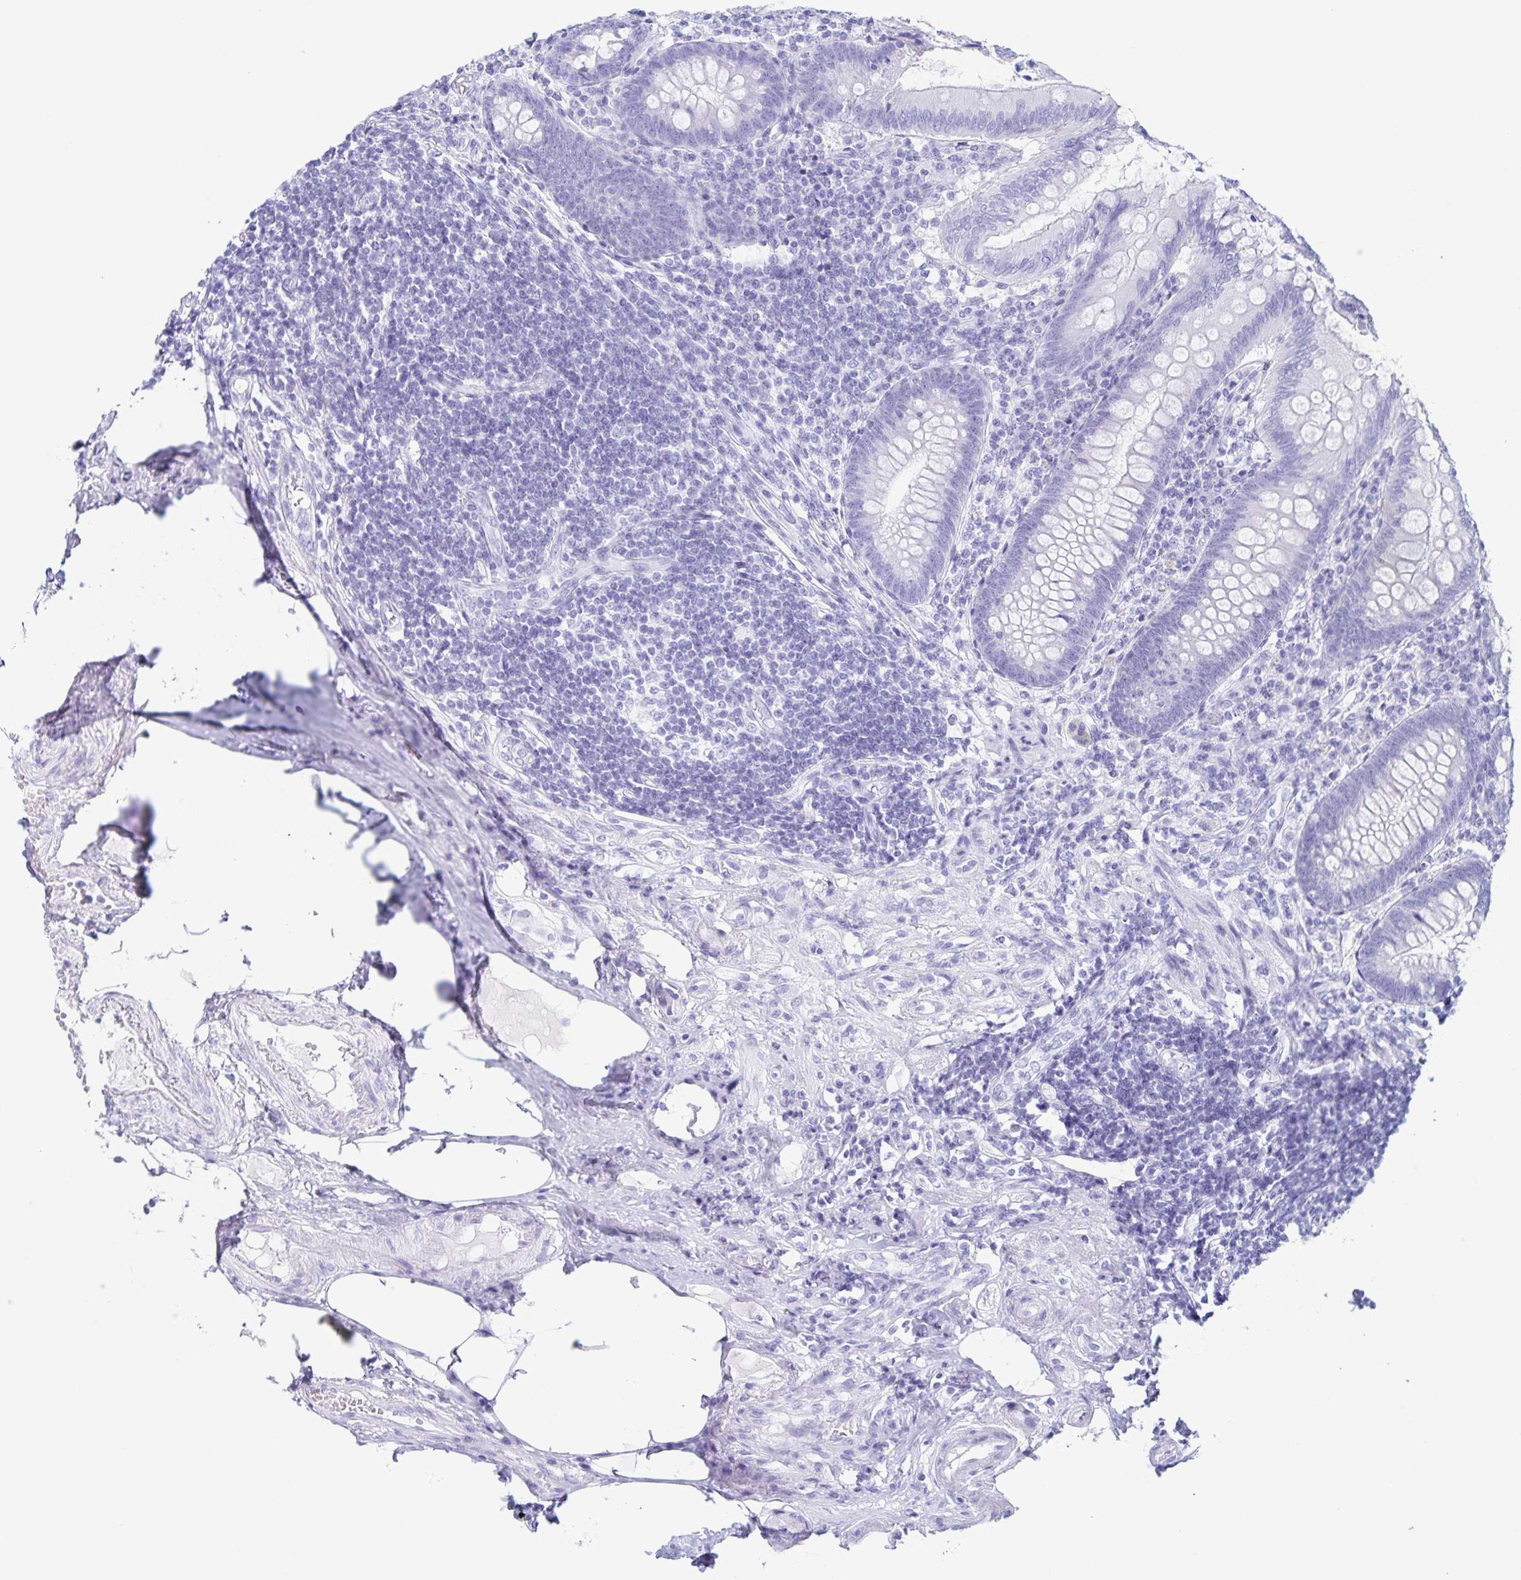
{"staining": {"intensity": "negative", "quantity": "none", "location": "none"}, "tissue": "appendix", "cell_type": "Glandular cells", "image_type": "normal", "snomed": [{"axis": "morphology", "description": "Normal tissue, NOS"}, {"axis": "topography", "description": "Appendix"}], "caption": "Immunohistochemistry (IHC) of normal appendix shows no staining in glandular cells. (DAB immunohistochemistry (IHC) visualized using brightfield microscopy, high magnification).", "gene": "C12orf56", "patient": {"sex": "female", "age": 57}}